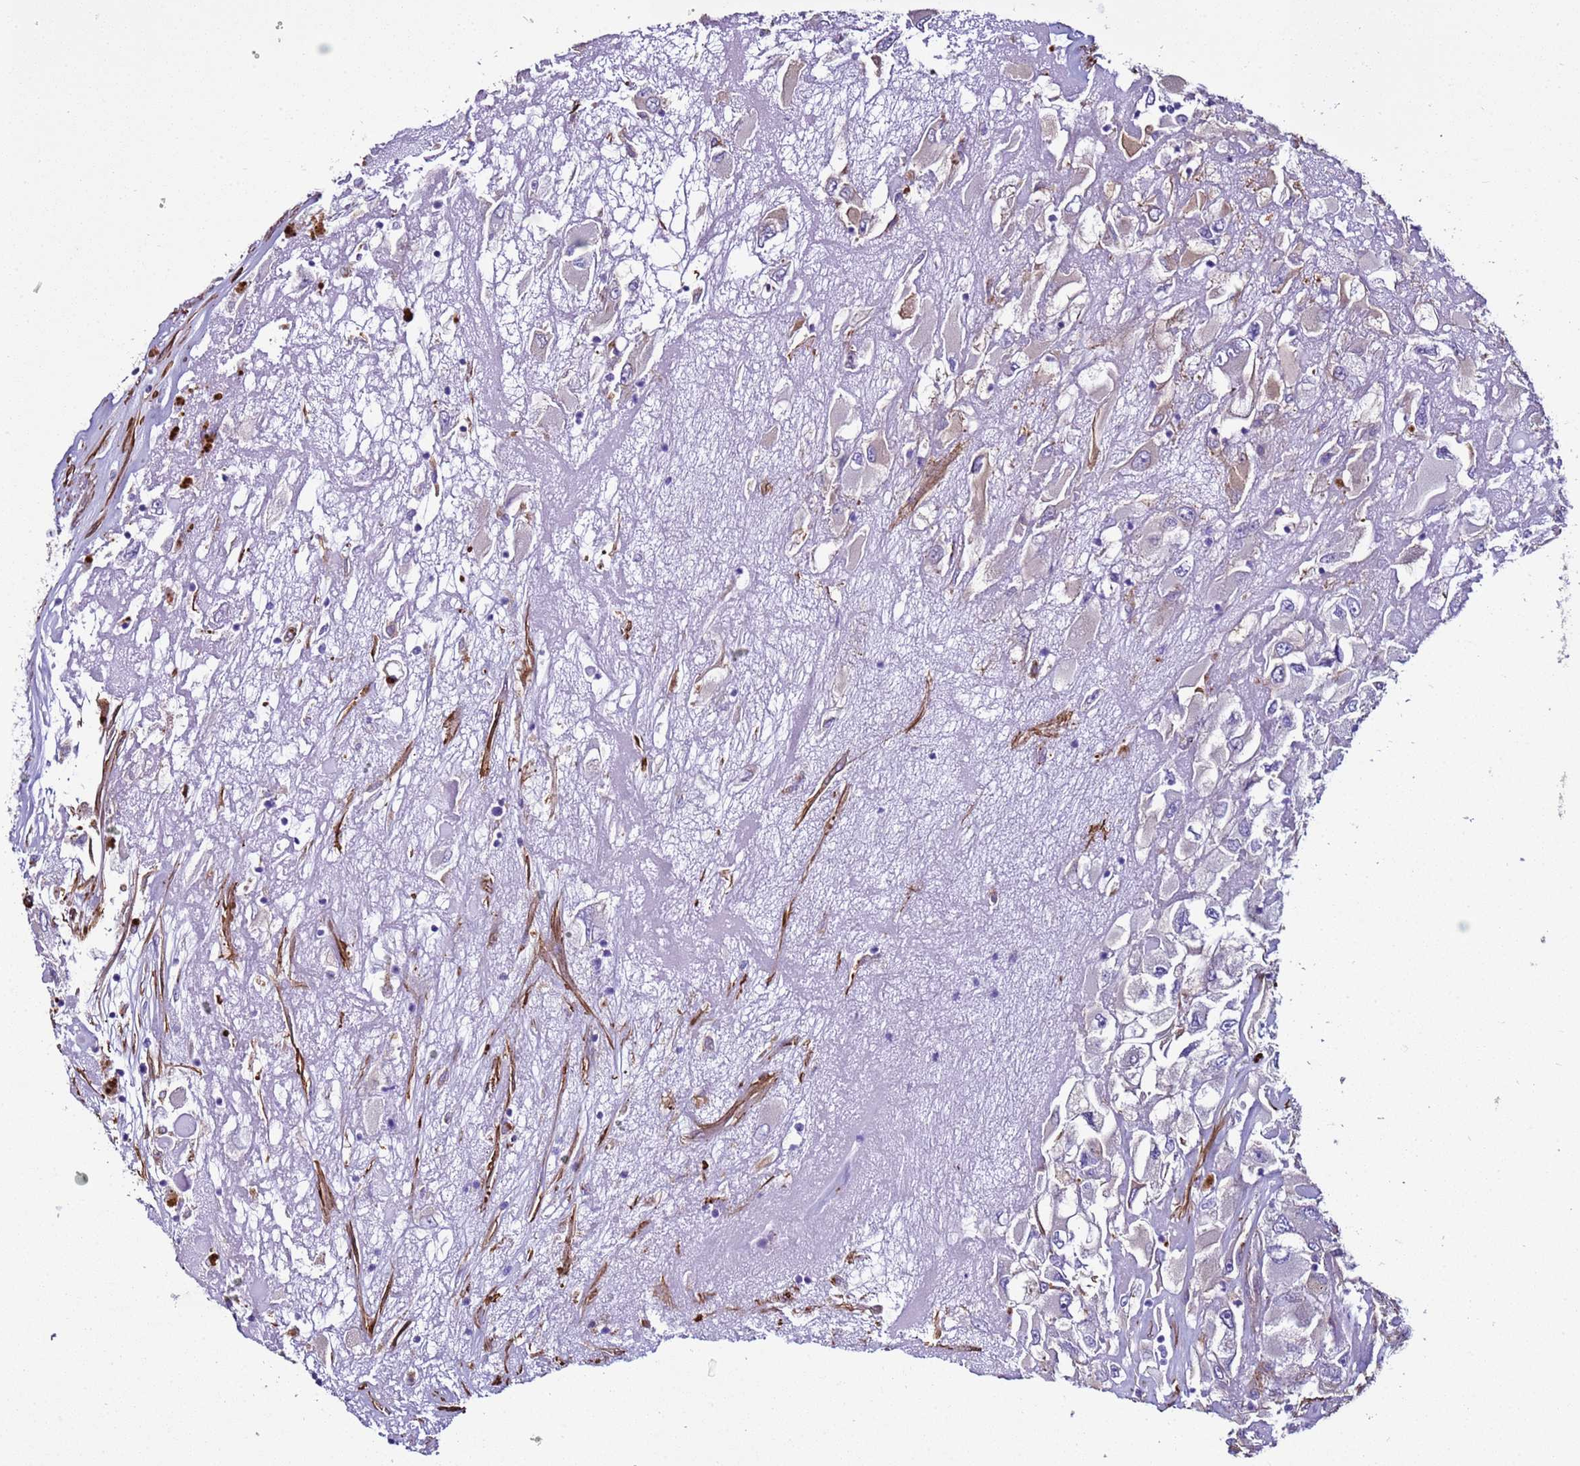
{"staining": {"intensity": "negative", "quantity": "none", "location": "none"}, "tissue": "renal cancer", "cell_type": "Tumor cells", "image_type": "cancer", "snomed": [{"axis": "morphology", "description": "Adenocarcinoma, NOS"}, {"axis": "topography", "description": "Kidney"}], "caption": "Immunohistochemistry (IHC) micrograph of renal adenocarcinoma stained for a protein (brown), which exhibits no expression in tumor cells.", "gene": "RABL2B", "patient": {"sex": "female", "age": 52}}